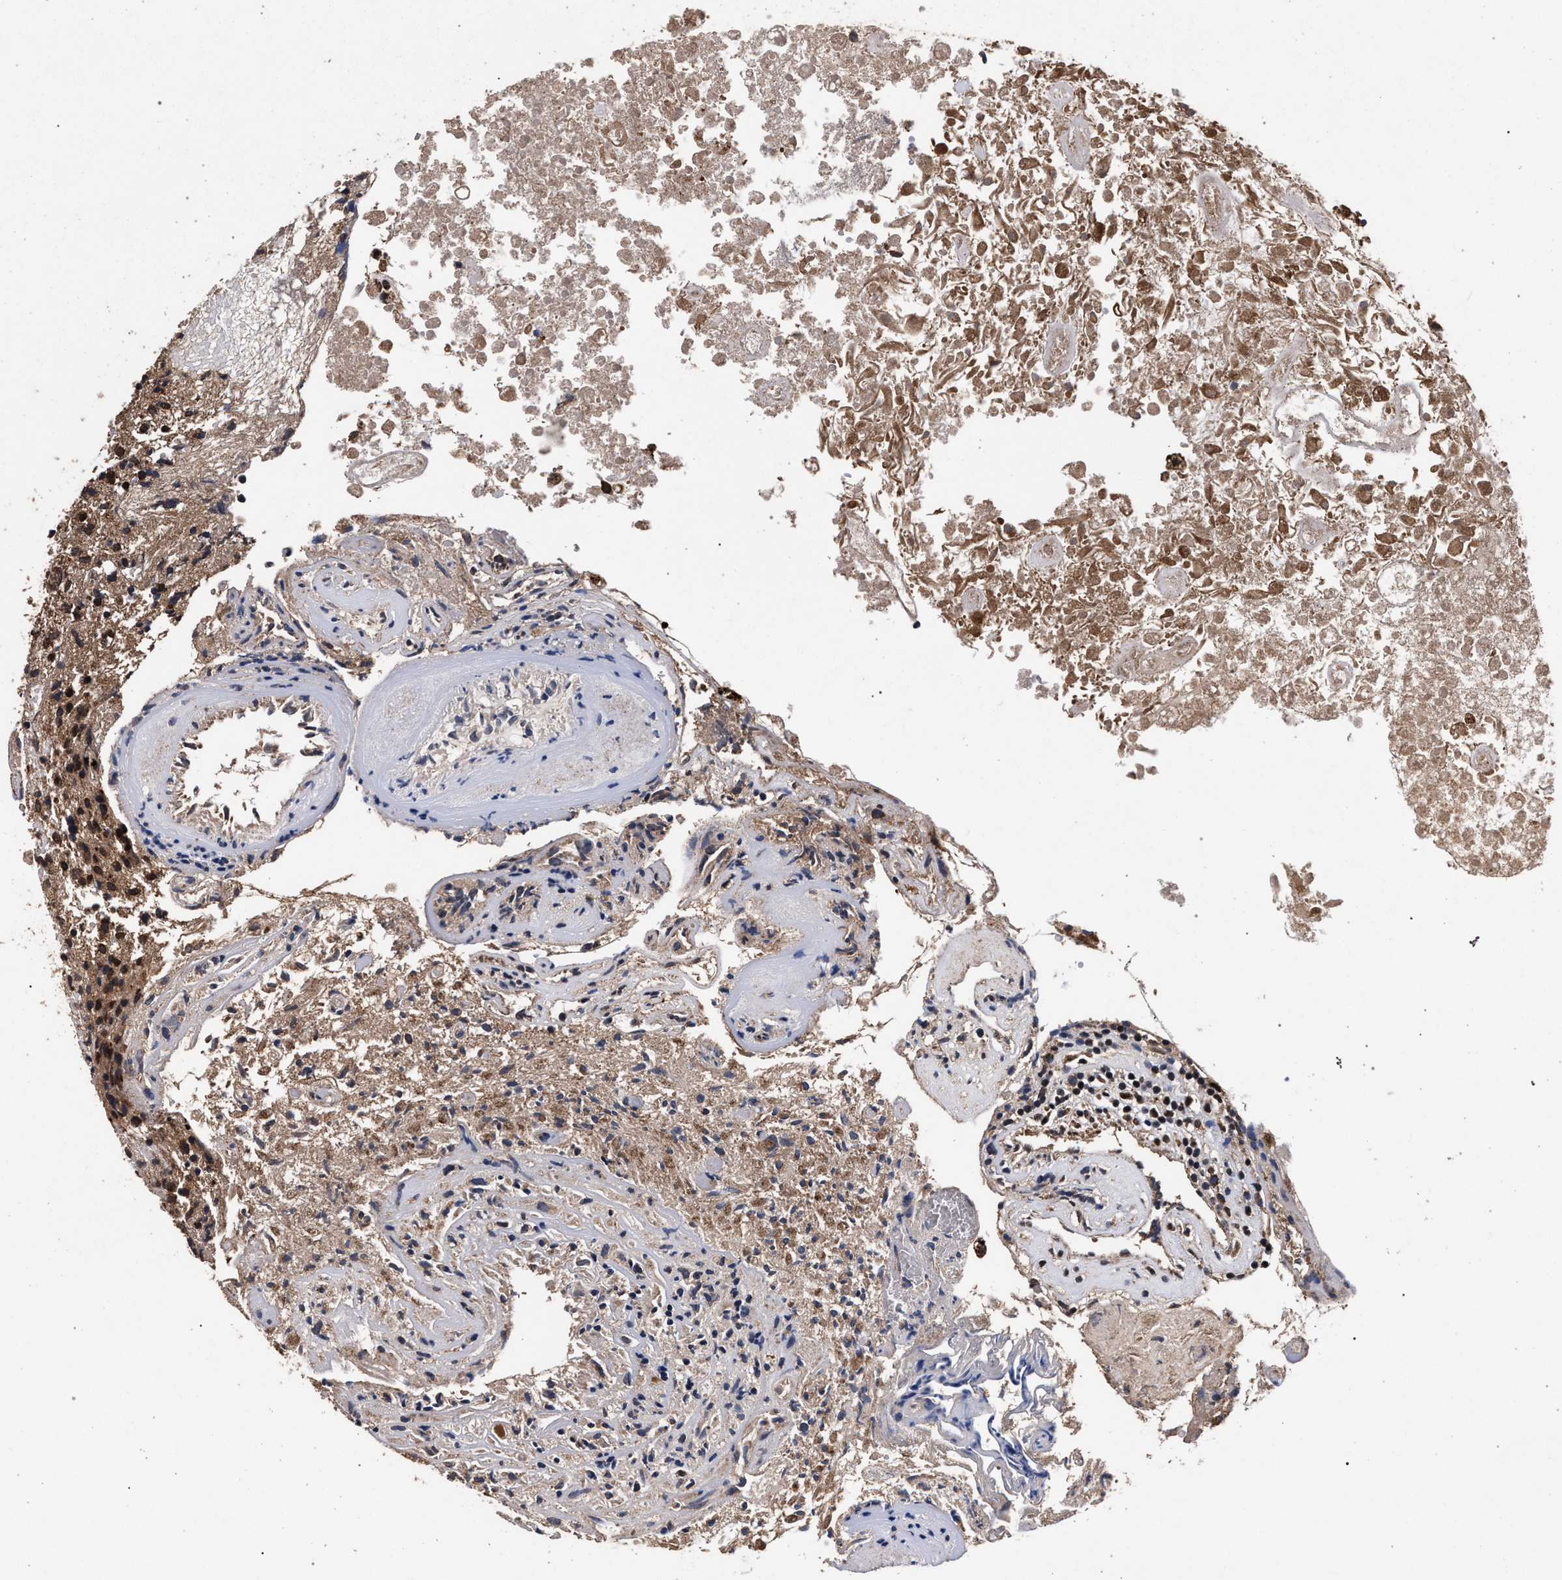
{"staining": {"intensity": "moderate", "quantity": "25%-75%", "location": "cytoplasmic/membranous,nuclear"}, "tissue": "glioma", "cell_type": "Tumor cells", "image_type": "cancer", "snomed": [{"axis": "morphology", "description": "Glioma, malignant, High grade"}, {"axis": "topography", "description": "Brain"}], "caption": "The photomicrograph demonstrates immunohistochemical staining of malignant glioma (high-grade). There is moderate cytoplasmic/membranous and nuclear positivity is identified in approximately 25%-75% of tumor cells. The protein is shown in brown color, while the nuclei are stained blue.", "gene": "ACOX1", "patient": {"sex": "female", "age": 59}}